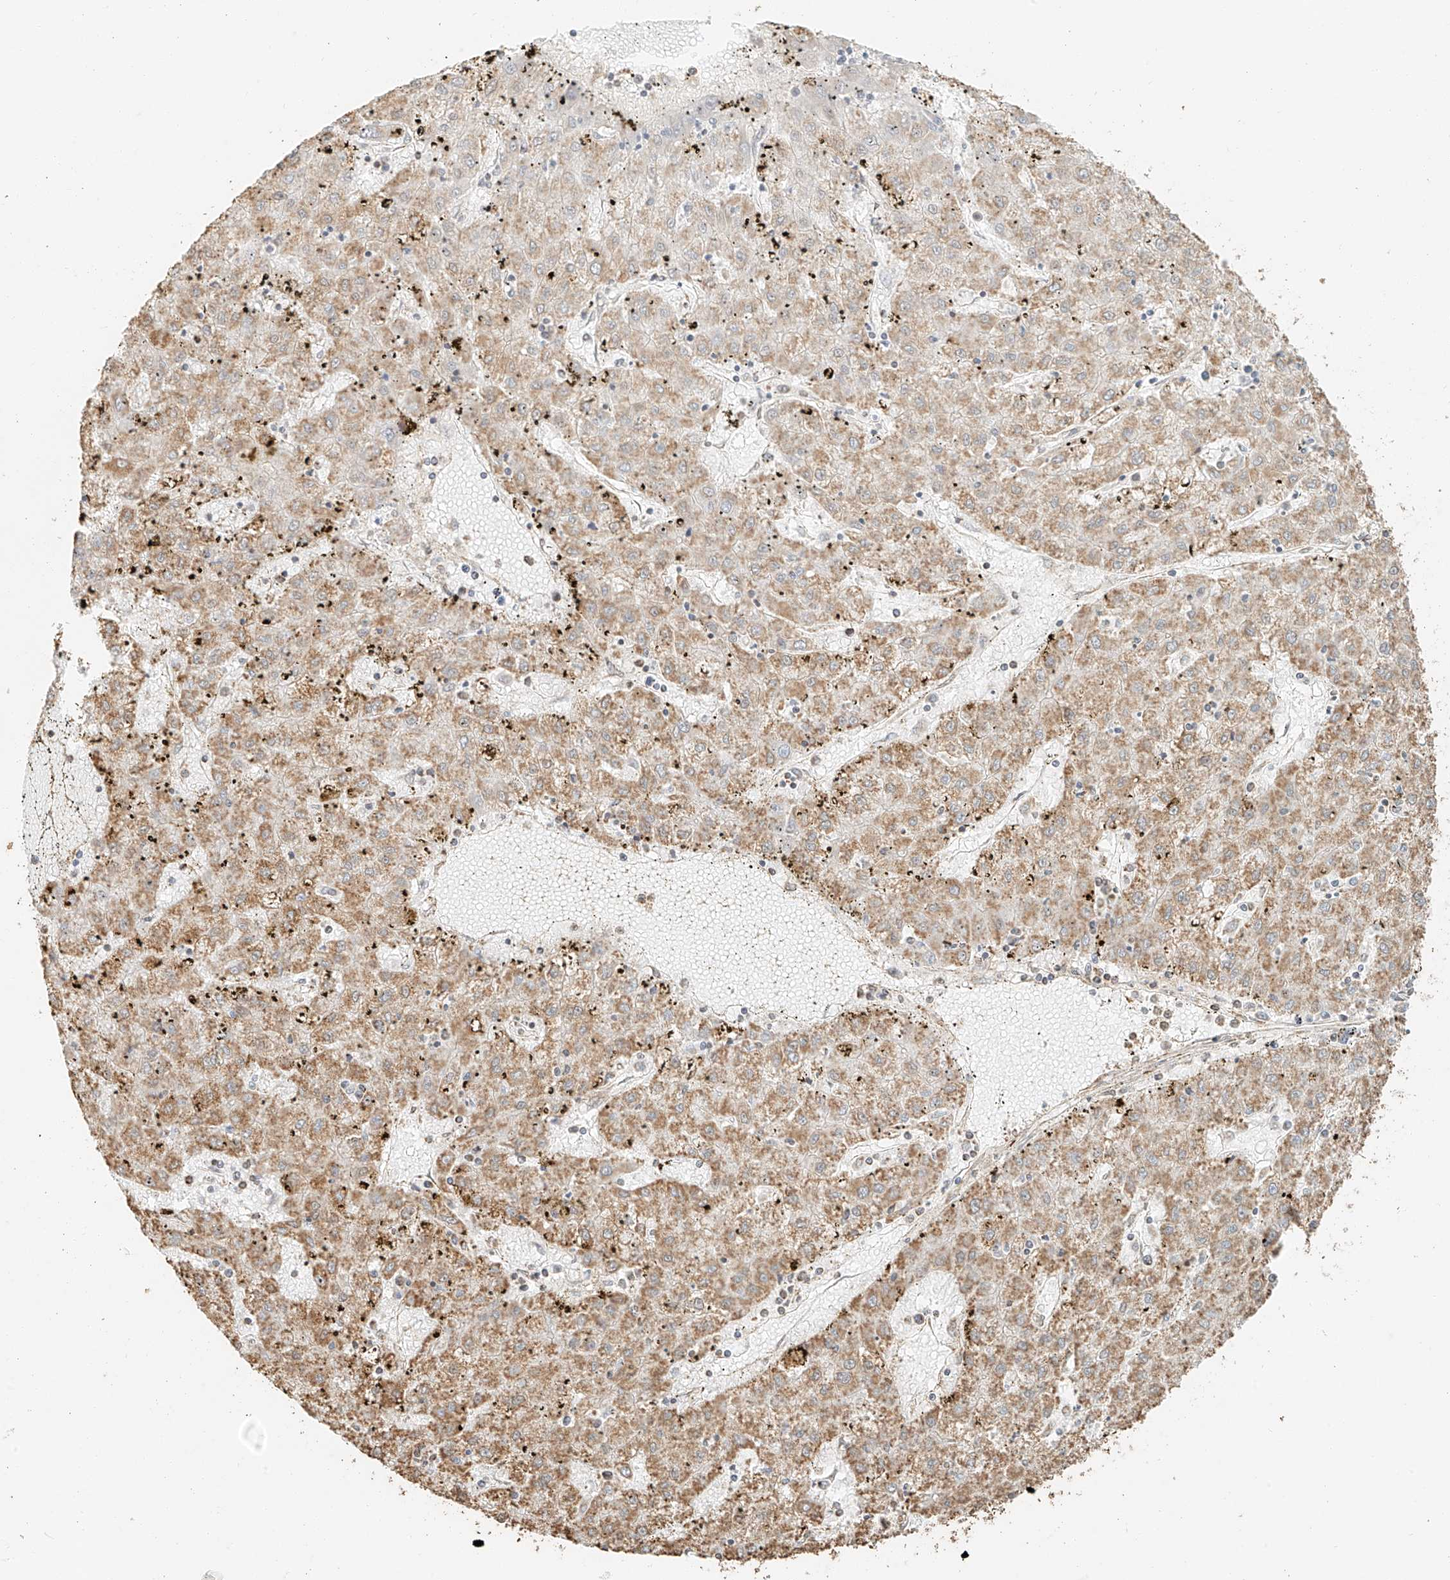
{"staining": {"intensity": "moderate", "quantity": ">75%", "location": "cytoplasmic/membranous"}, "tissue": "liver cancer", "cell_type": "Tumor cells", "image_type": "cancer", "snomed": [{"axis": "morphology", "description": "Carcinoma, Hepatocellular, NOS"}, {"axis": "topography", "description": "Liver"}], "caption": "Tumor cells display medium levels of moderate cytoplasmic/membranous staining in about >75% of cells in human hepatocellular carcinoma (liver).", "gene": "MIPEP", "patient": {"sex": "male", "age": 72}}